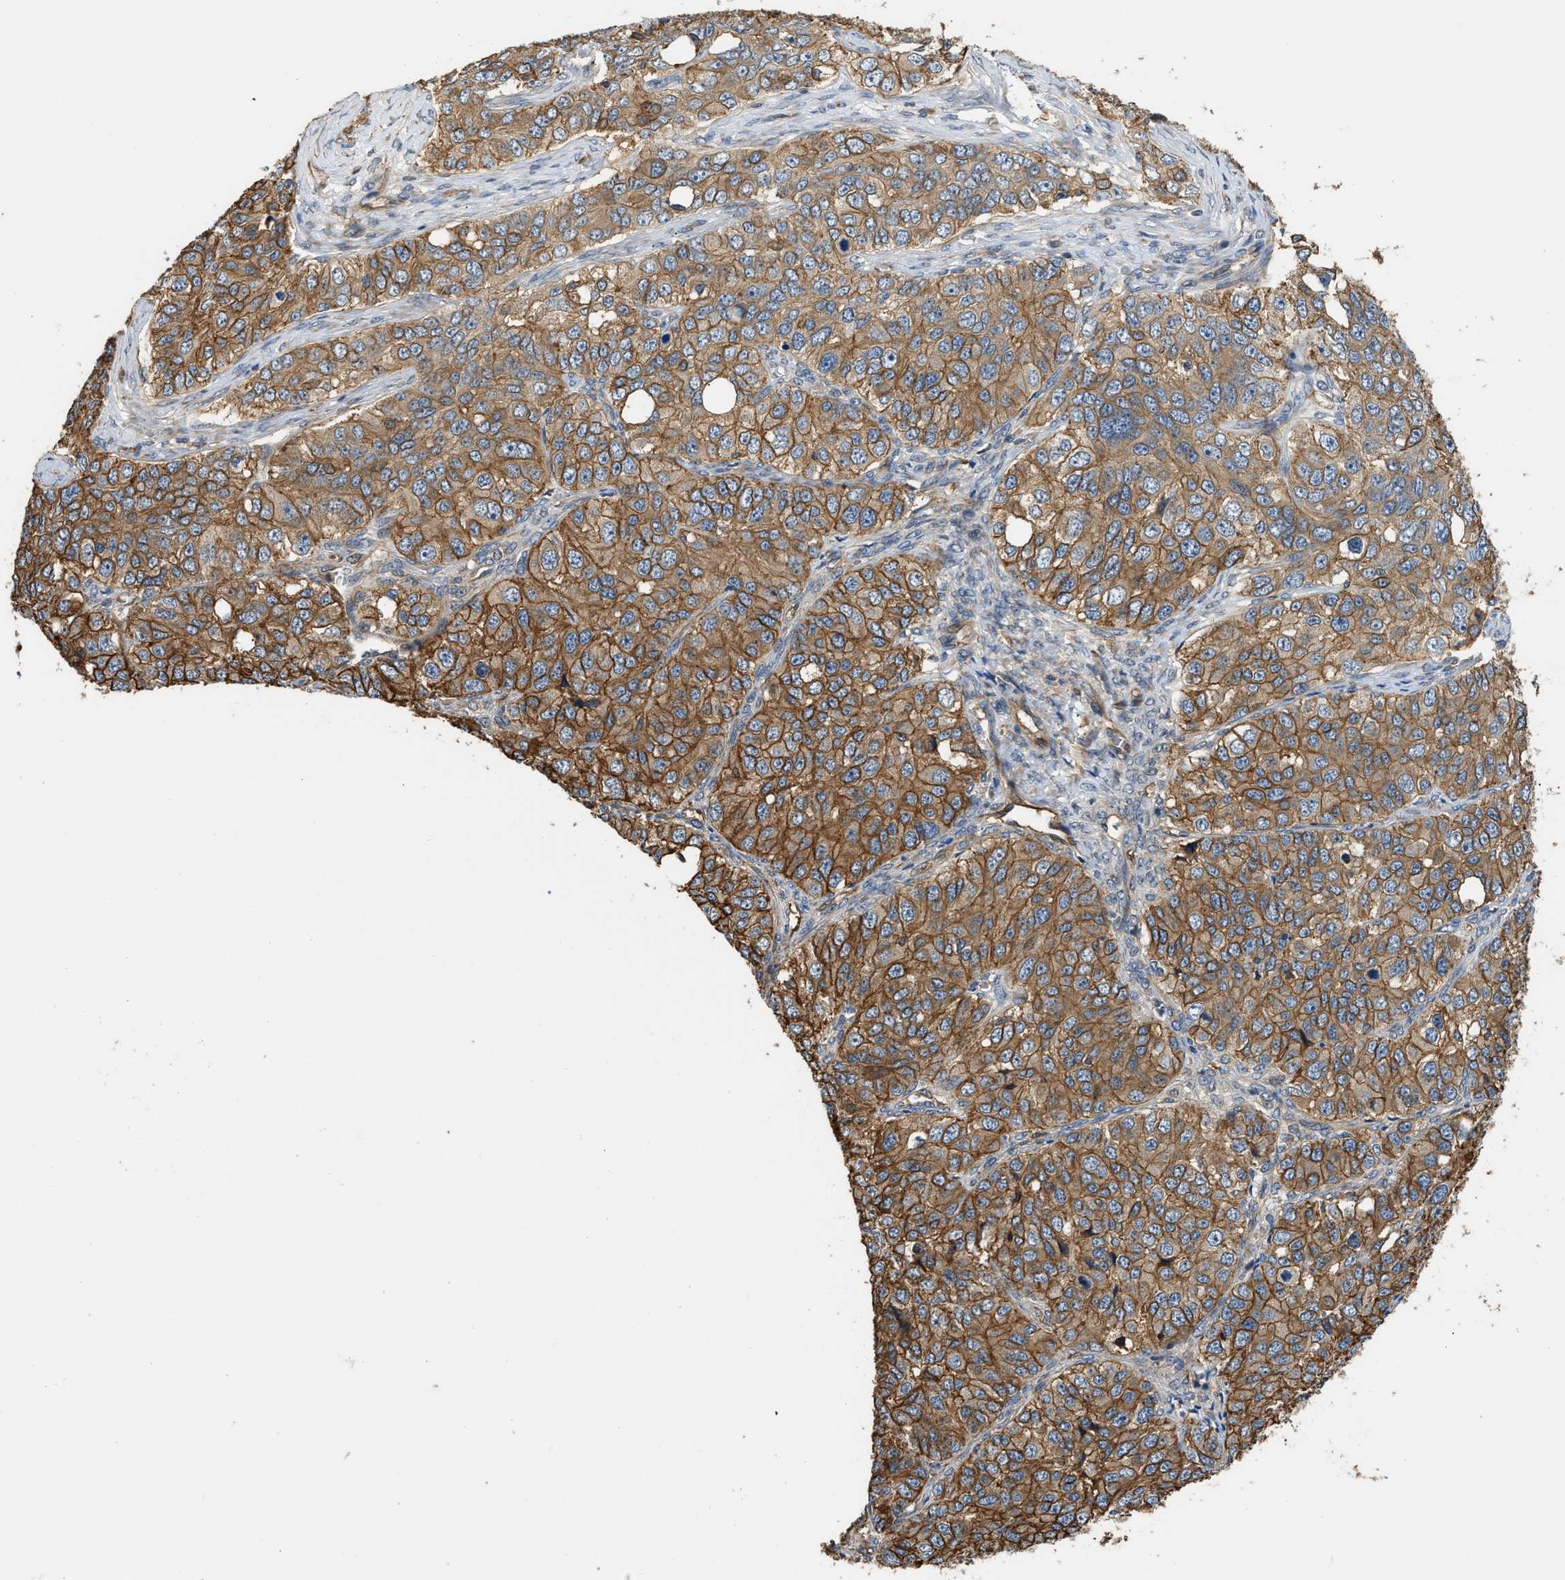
{"staining": {"intensity": "moderate", "quantity": ">75%", "location": "cytoplasmic/membranous"}, "tissue": "ovarian cancer", "cell_type": "Tumor cells", "image_type": "cancer", "snomed": [{"axis": "morphology", "description": "Carcinoma, endometroid"}, {"axis": "topography", "description": "Ovary"}], "caption": "The histopathology image exhibits immunohistochemical staining of ovarian cancer (endometroid carcinoma). There is moderate cytoplasmic/membranous positivity is present in about >75% of tumor cells.", "gene": "DDHD2", "patient": {"sex": "female", "age": 51}}